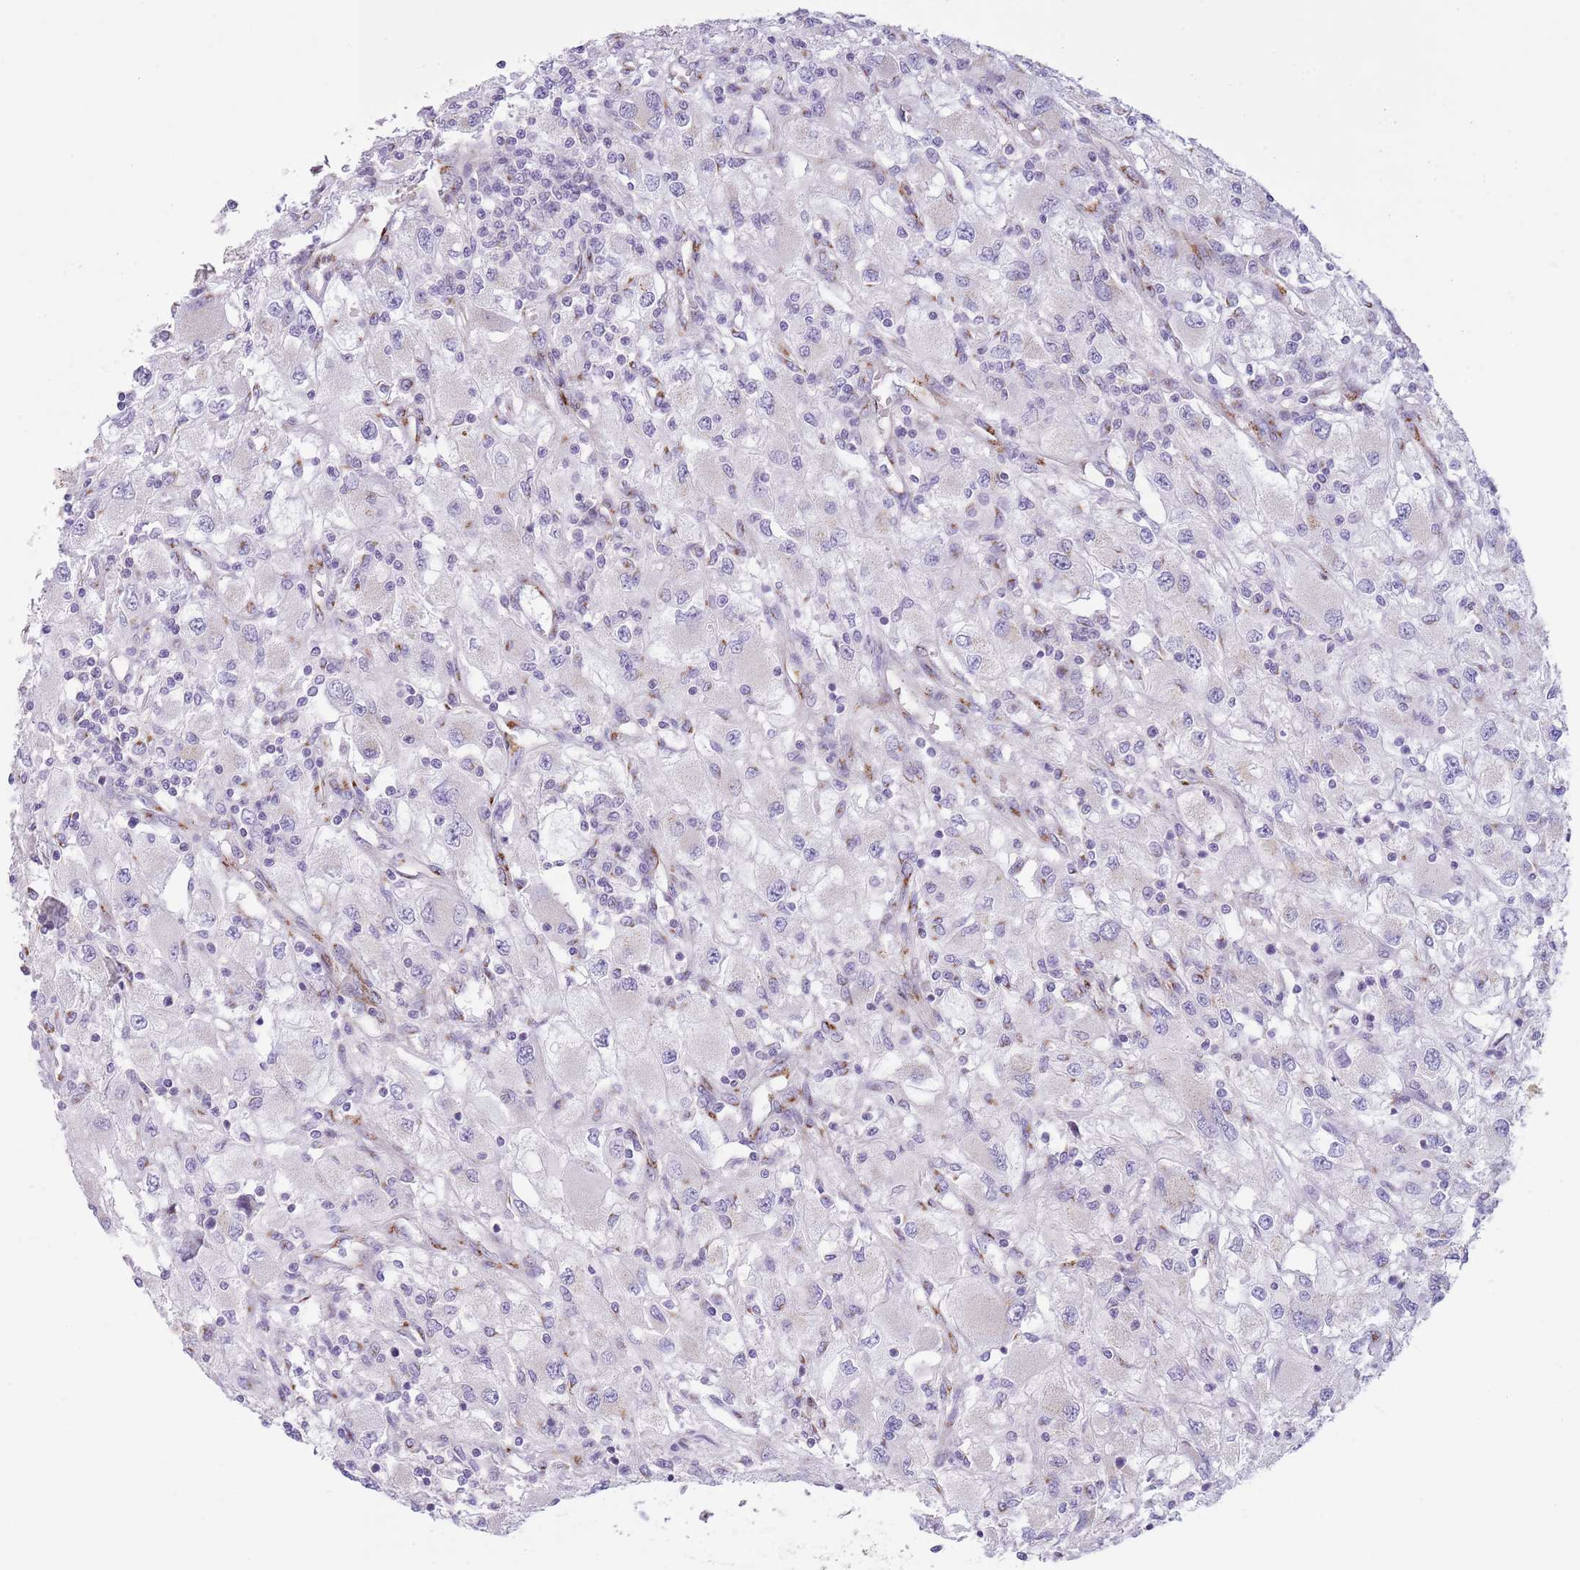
{"staining": {"intensity": "negative", "quantity": "none", "location": "none"}, "tissue": "renal cancer", "cell_type": "Tumor cells", "image_type": "cancer", "snomed": [{"axis": "morphology", "description": "Adenocarcinoma, NOS"}, {"axis": "topography", "description": "Kidney"}], "caption": "The immunohistochemistry histopathology image has no significant positivity in tumor cells of renal cancer tissue.", "gene": "C20orf96", "patient": {"sex": "female", "age": 67}}